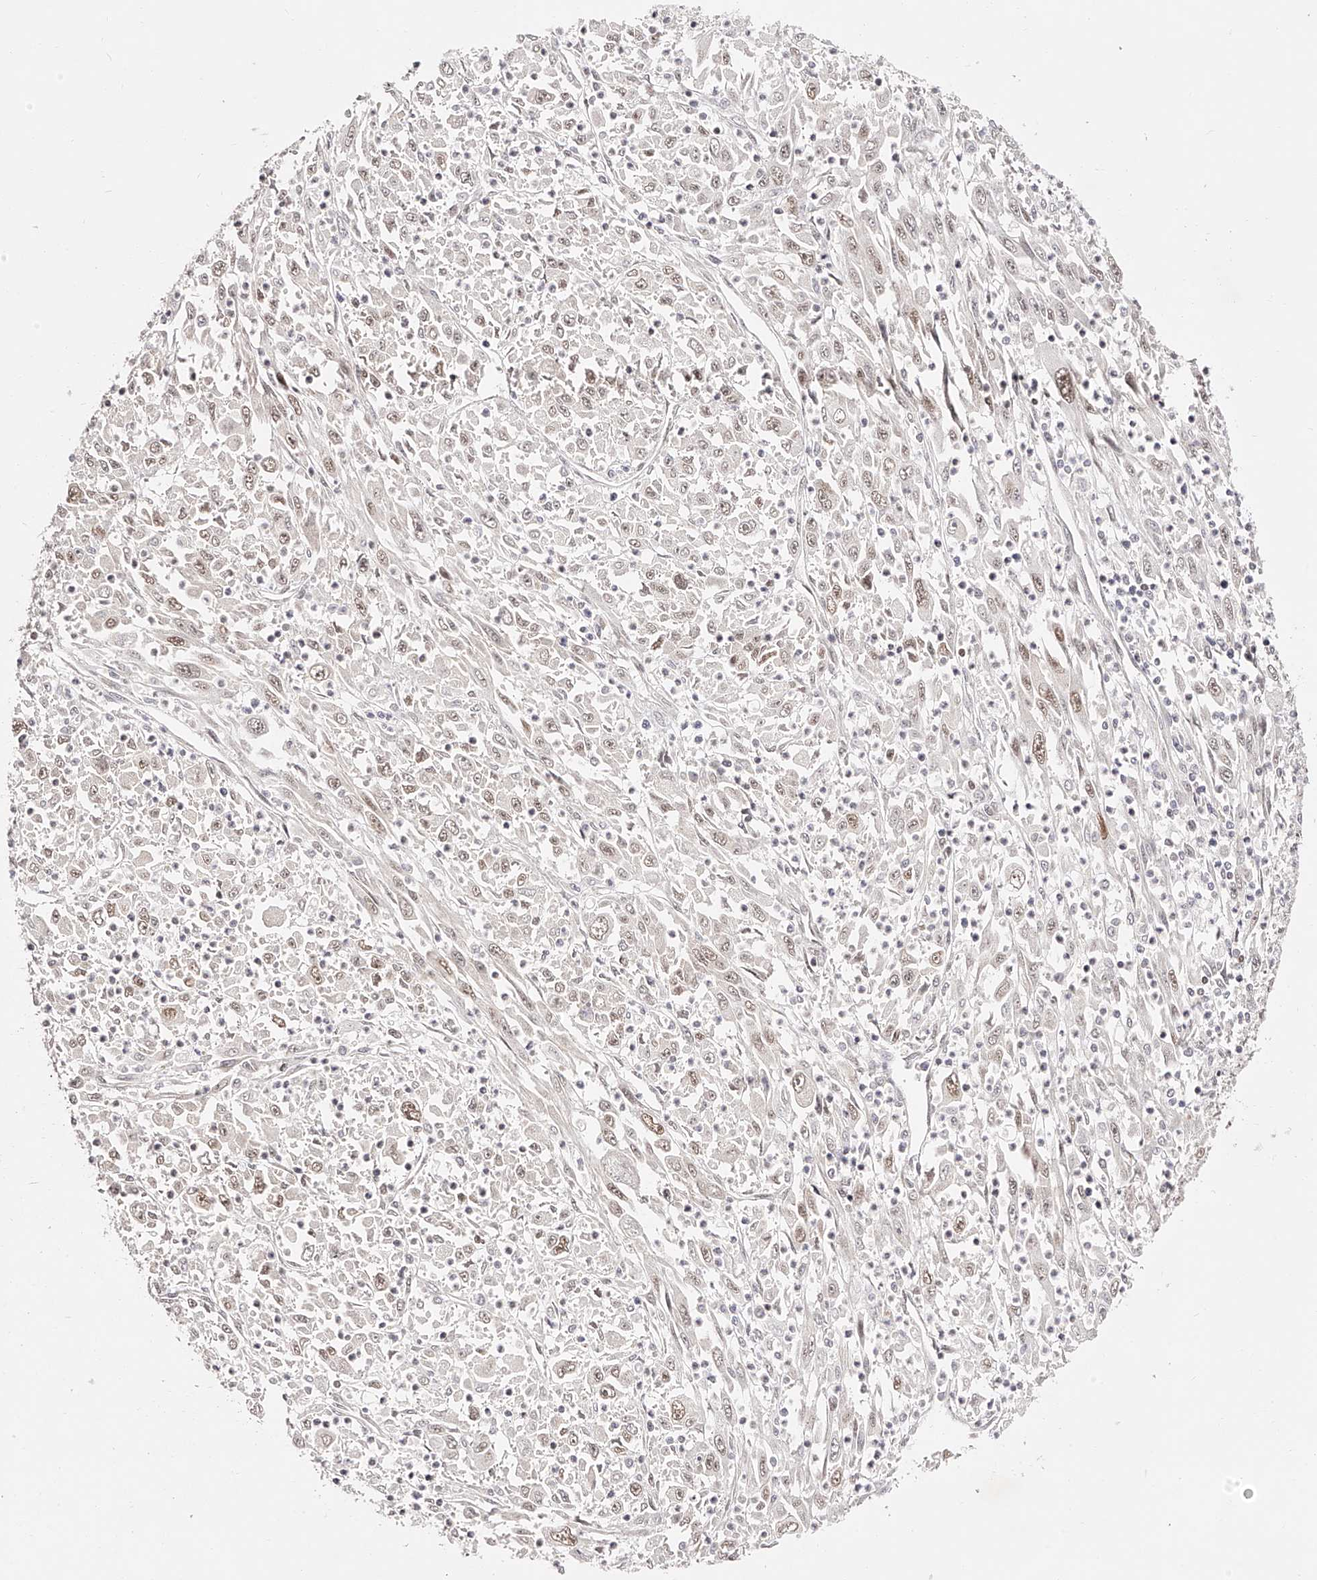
{"staining": {"intensity": "moderate", "quantity": "25%-75%", "location": "nuclear"}, "tissue": "melanoma", "cell_type": "Tumor cells", "image_type": "cancer", "snomed": [{"axis": "morphology", "description": "Malignant melanoma, Metastatic site"}, {"axis": "topography", "description": "Skin"}], "caption": "The image demonstrates staining of malignant melanoma (metastatic site), revealing moderate nuclear protein positivity (brown color) within tumor cells.", "gene": "USF3", "patient": {"sex": "female", "age": 56}}